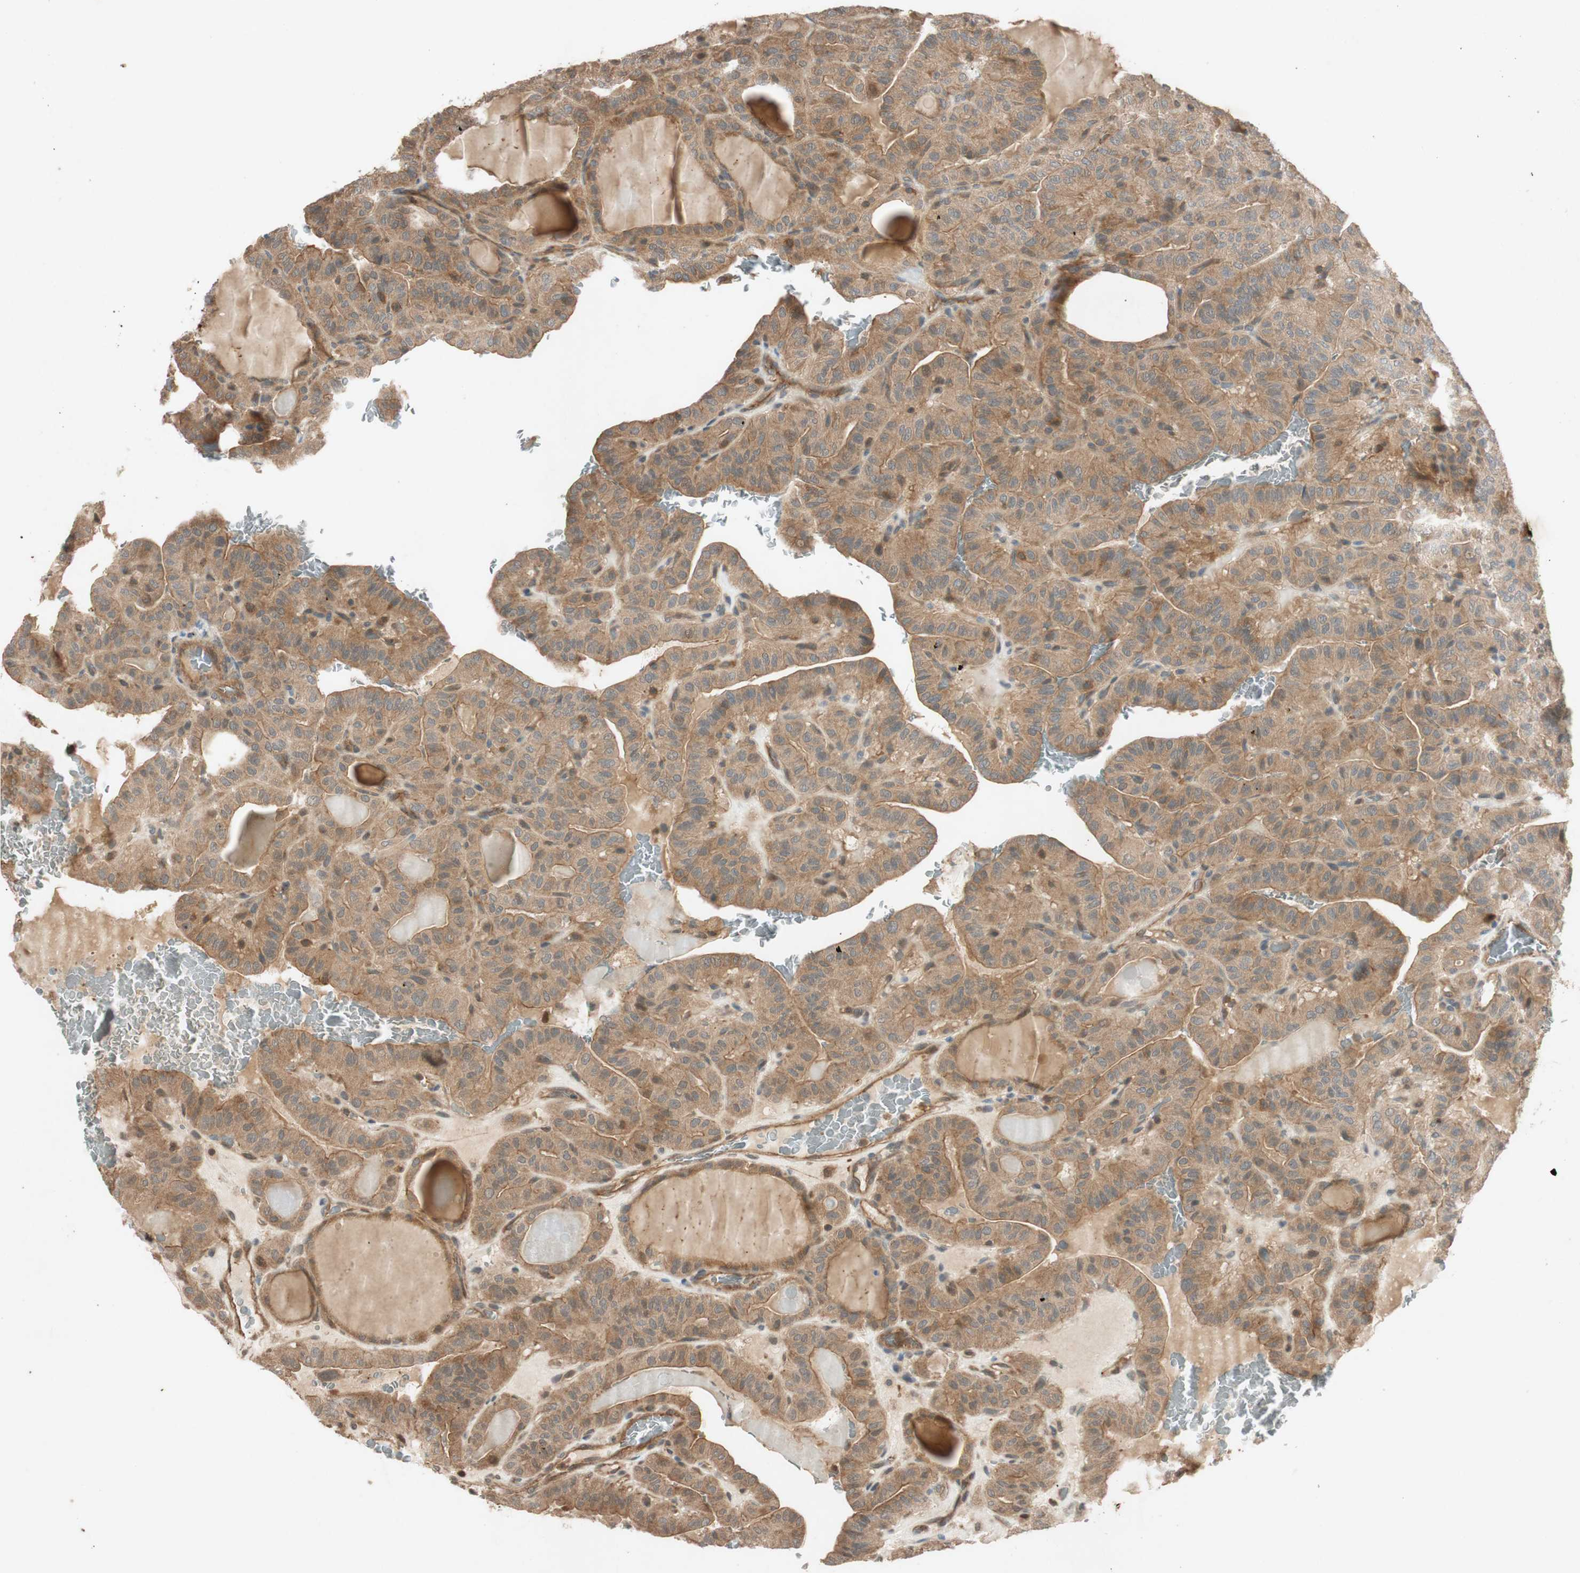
{"staining": {"intensity": "moderate", "quantity": ">75%", "location": "cytoplasmic/membranous"}, "tissue": "thyroid cancer", "cell_type": "Tumor cells", "image_type": "cancer", "snomed": [{"axis": "morphology", "description": "Papillary adenocarcinoma, NOS"}, {"axis": "topography", "description": "Thyroid gland"}], "caption": "This is a micrograph of immunohistochemistry (IHC) staining of thyroid papillary adenocarcinoma, which shows moderate staining in the cytoplasmic/membranous of tumor cells.", "gene": "EPHA8", "patient": {"sex": "male", "age": 77}}